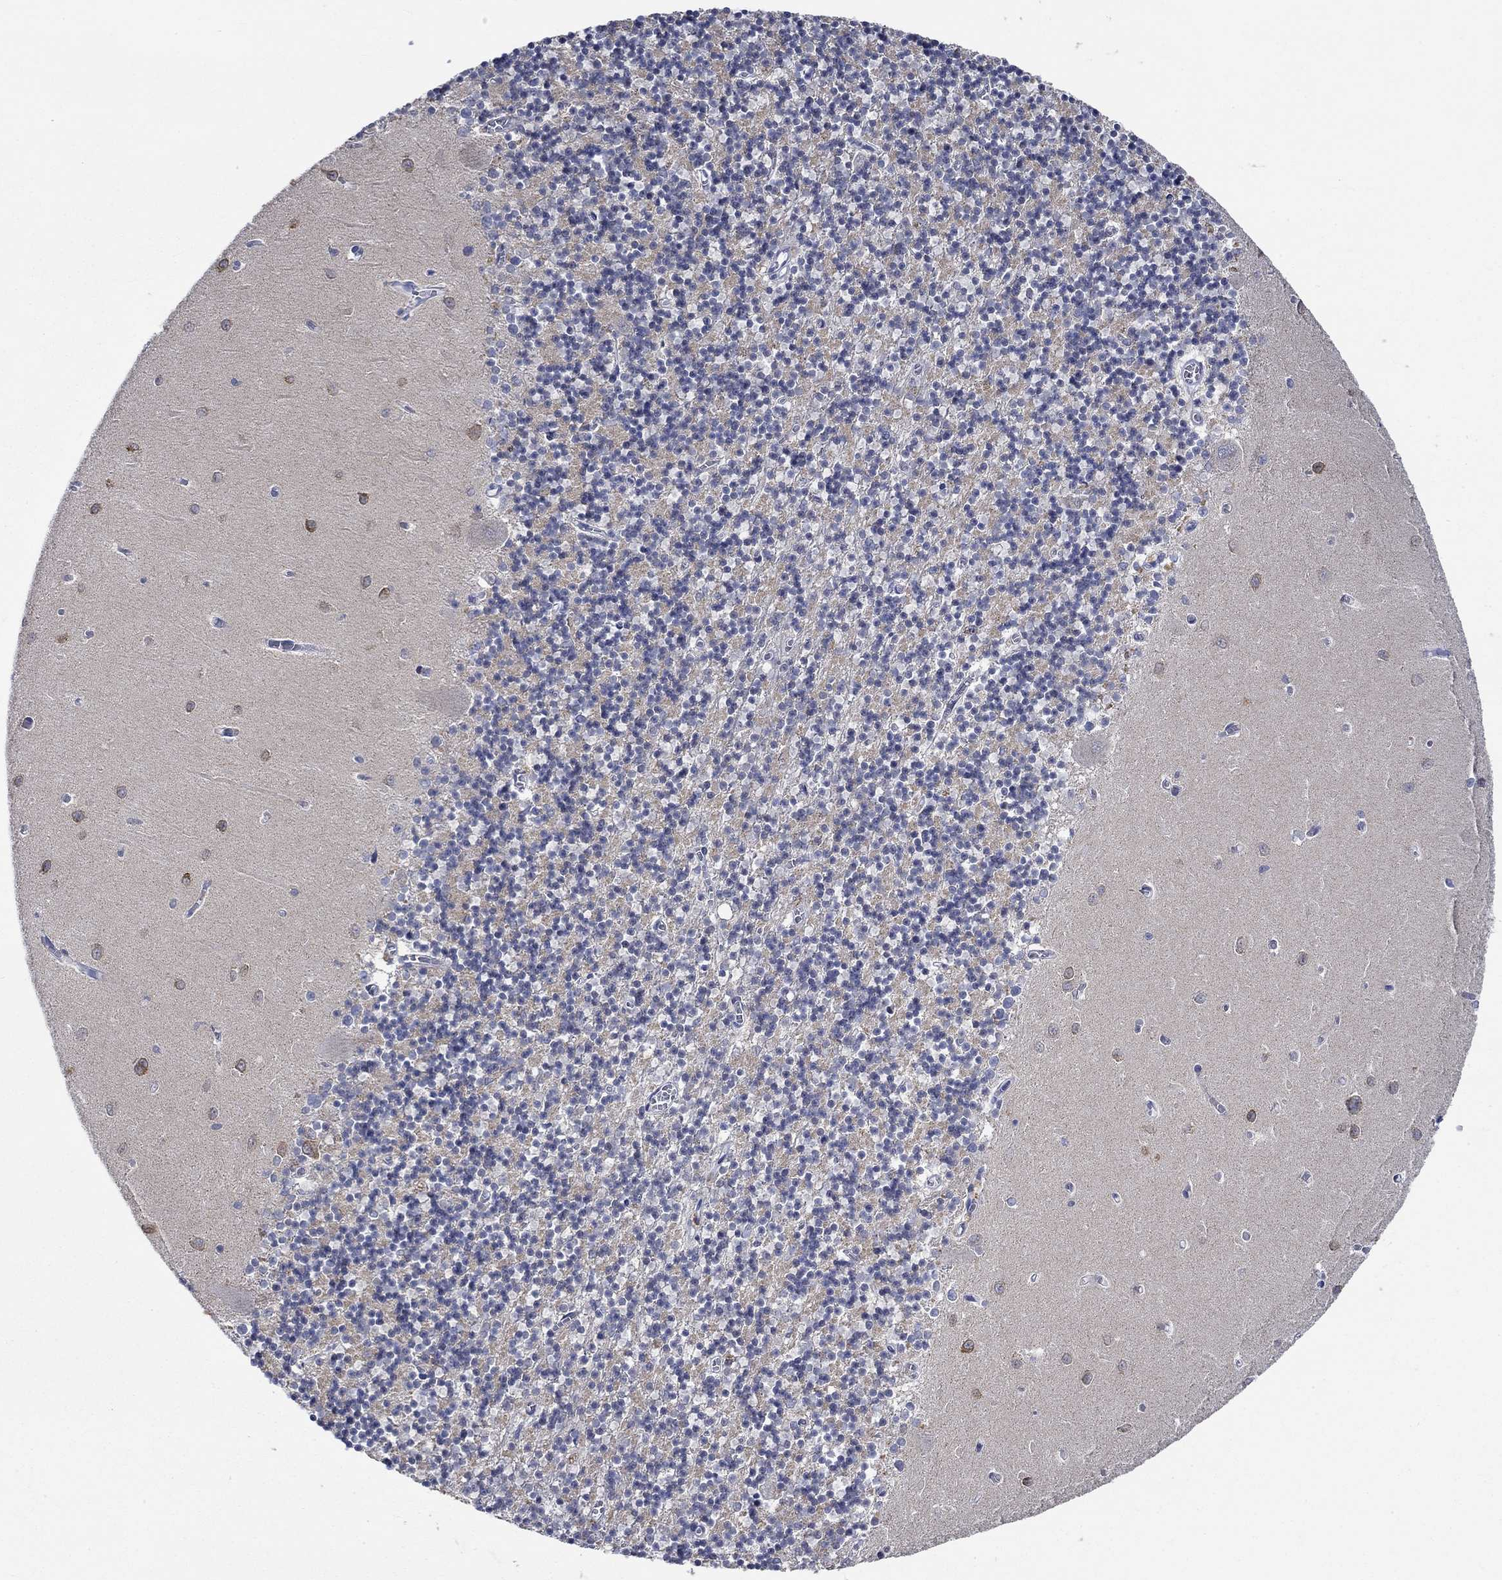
{"staining": {"intensity": "negative", "quantity": "none", "location": "none"}, "tissue": "cerebellum", "cell_type": "Cells in granular layer", "image_type": "normal", "snomed": [{"axis": "morphology", "description": "Normal tissue, NOS"}, {"axis": "topography", "description": "Cerebellum"}], "caption": "An immunohistochemistry (IHC) histopathology image of benign cerebellum is shown. There is no staining in cells in granular layer of cerebellum.", "gene": "WASF1", "patient": {"sex": "female", "age": 64}}